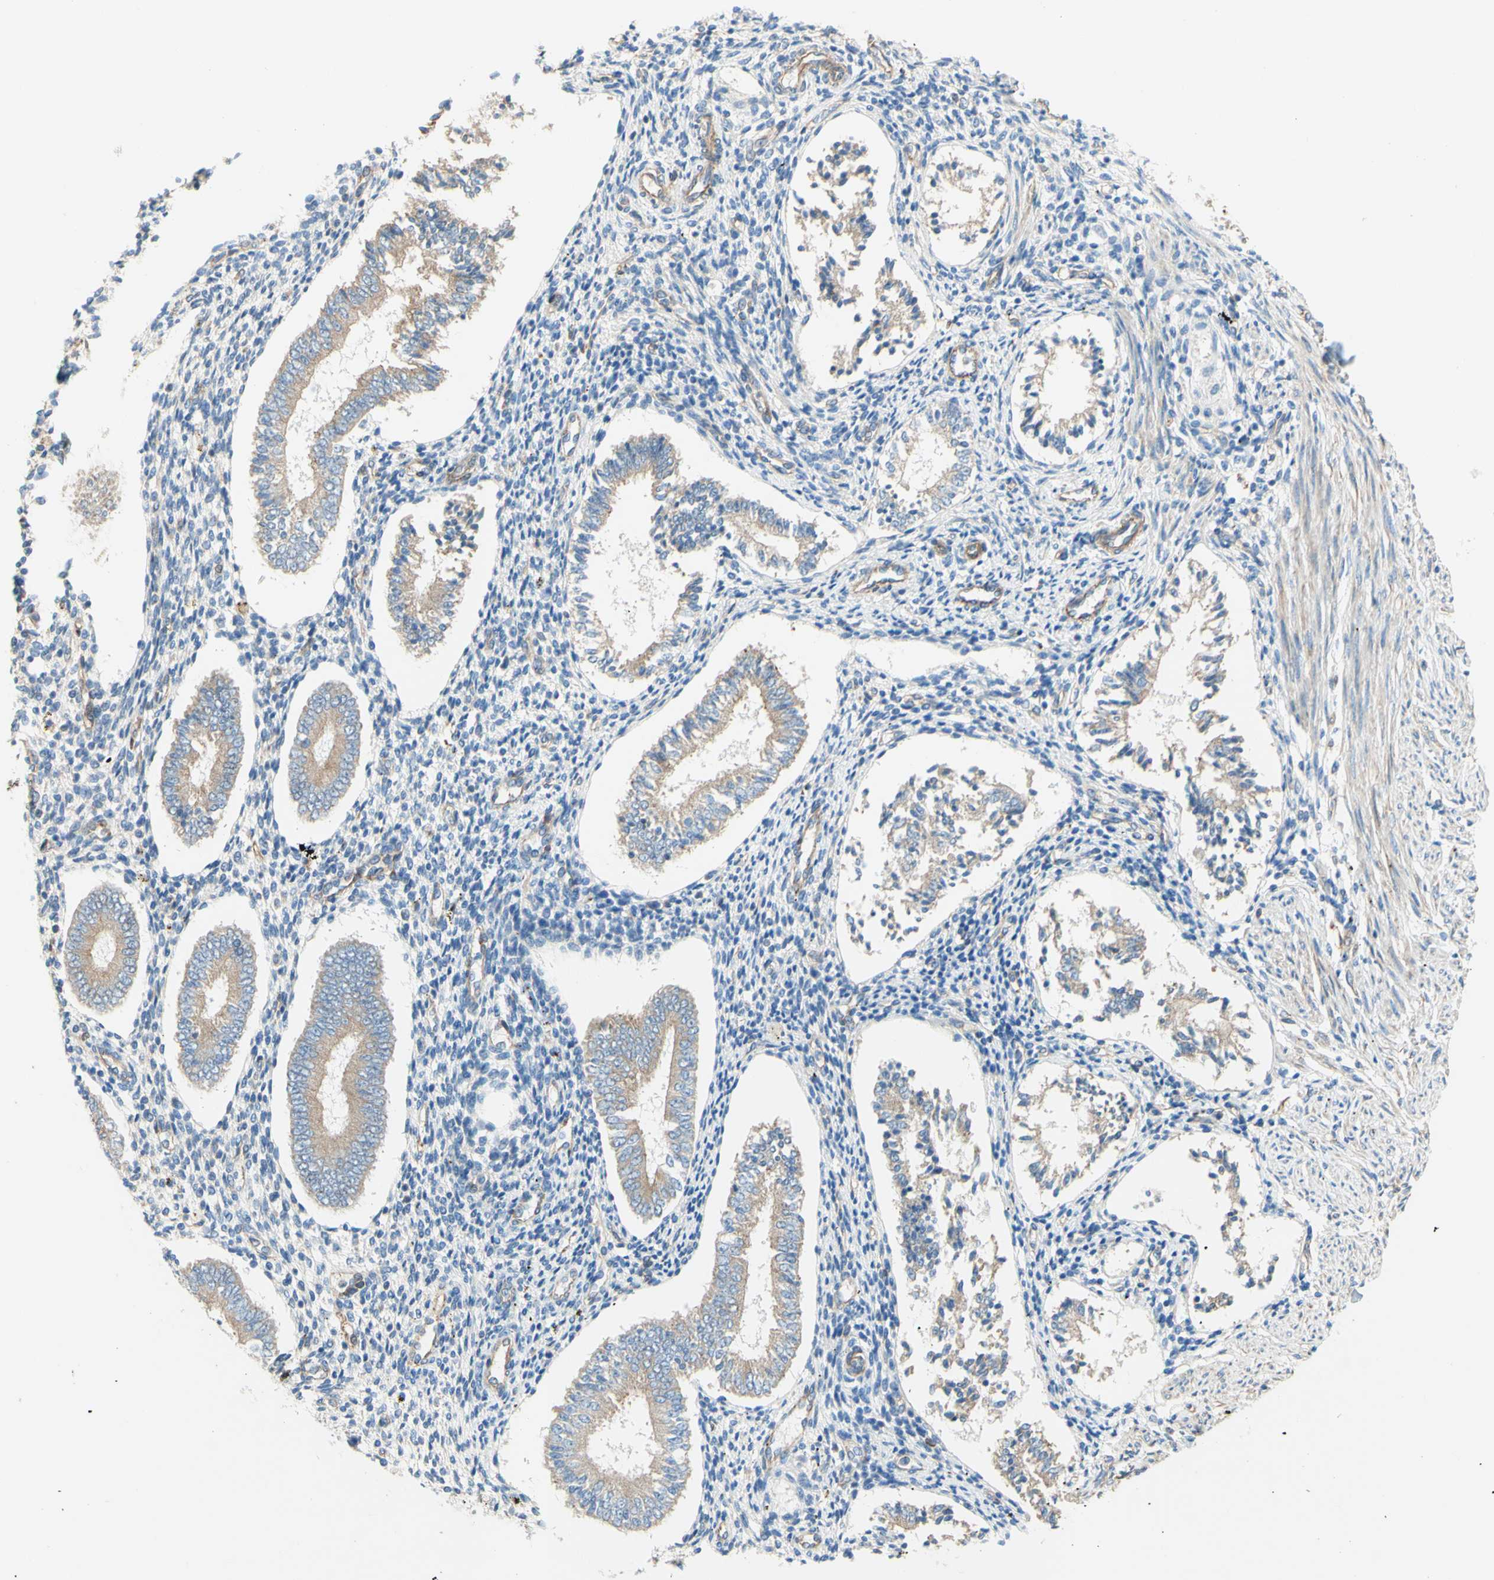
{"staining": {"intensity": "weak", "quantity": "<25%", "location": "cytoplasmic/membranous"}, "tissue": "endometrium", "cell_type": "Cells in endometrial stroma", "image_type": "normal", "snomed": [{"axis": "morphology", "description": "Normal tissue, NOS"}, {"axis": "topography", "description": "Endometrium"}], "caption": "Immunohistochemistry (IHC) of unremarkable human endometrium shows no positivity in cells in endometrial stroma. The staining is performed using DAB brown chromogen with nuclei counter-stained in using hematoxylin.", "gene": "ENDOD1", "patient": {"sex": "female", "age": 42}}